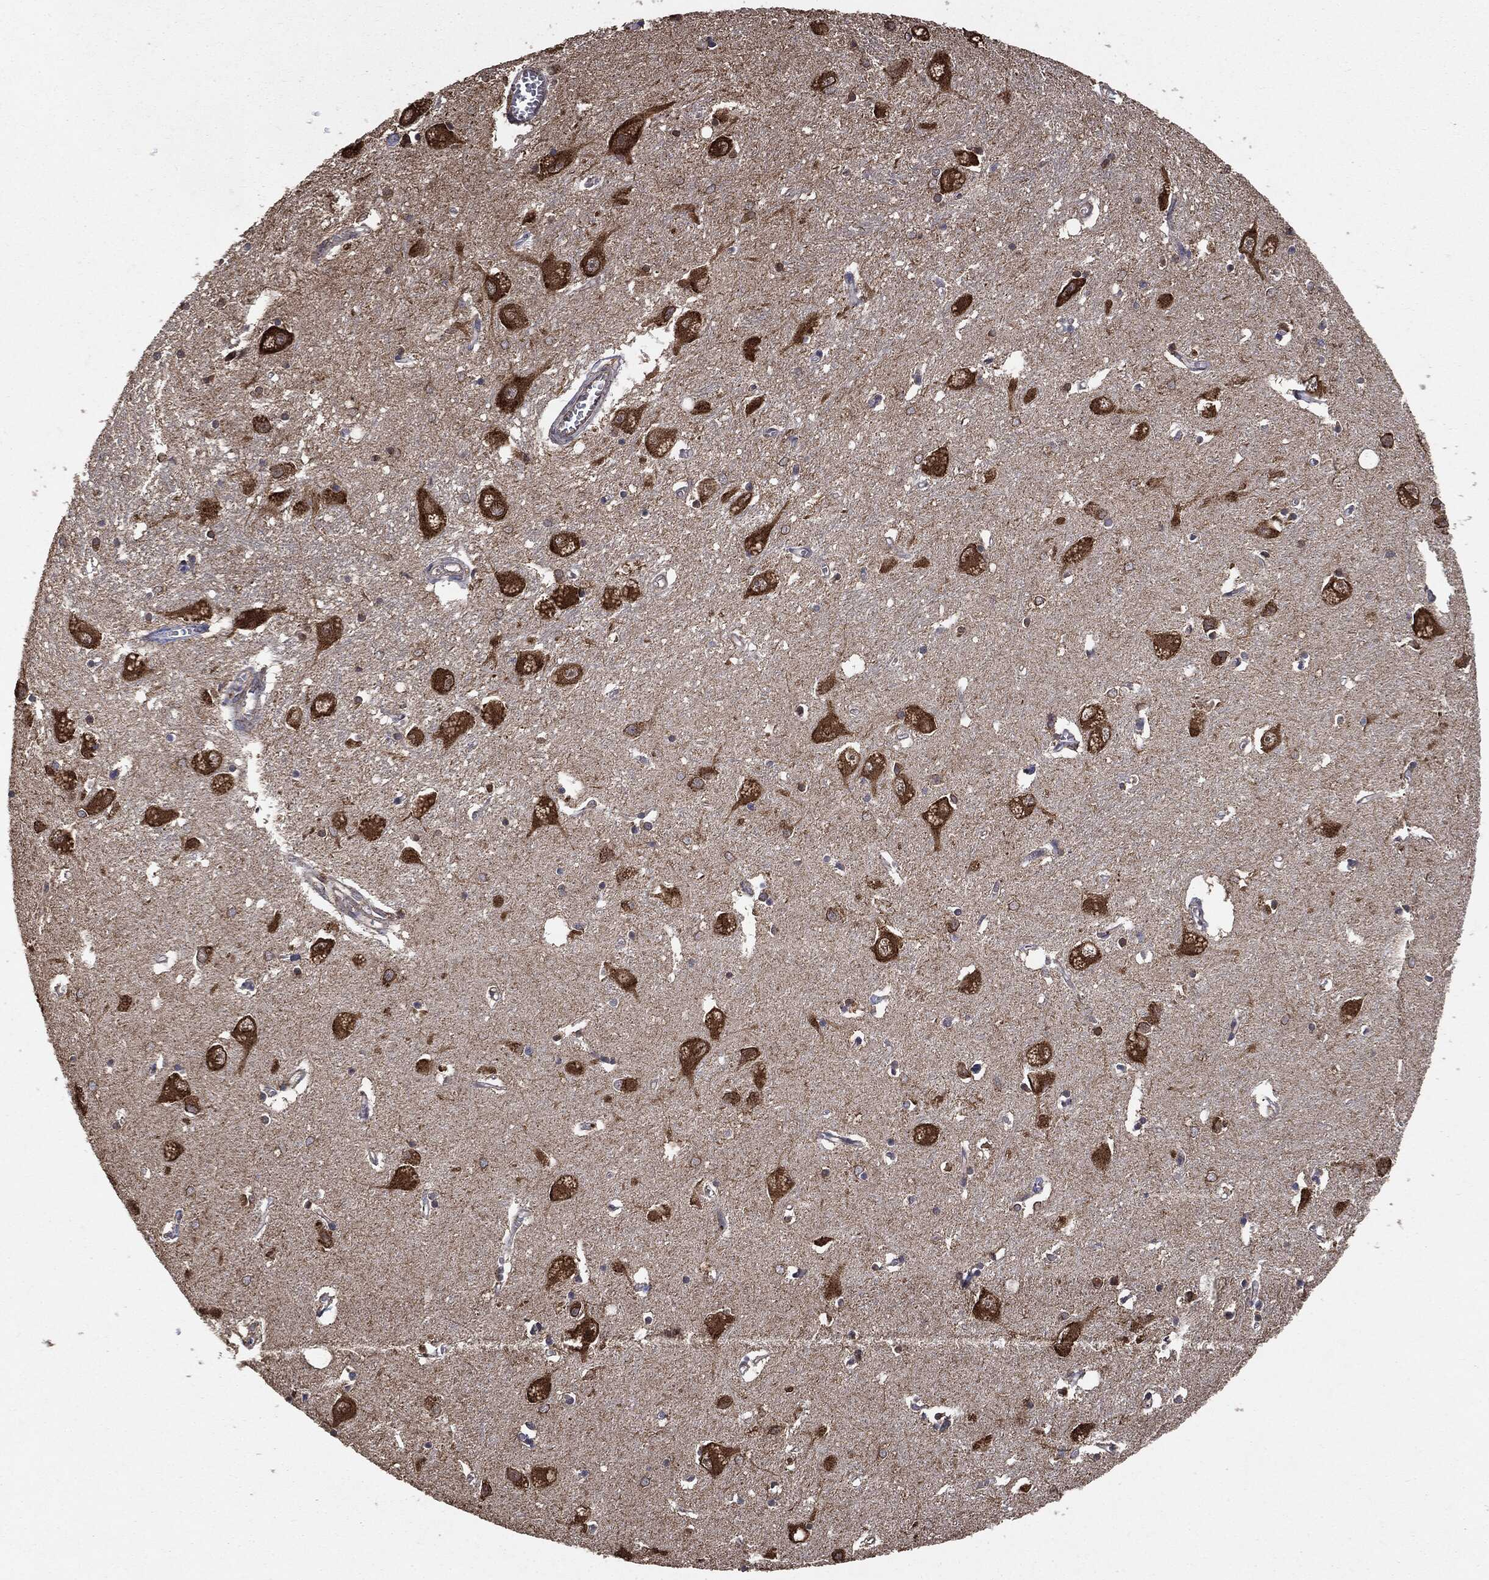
{"staining": {"intensity": "negative", "quantity": "none", "location": "none"}, "tissue": "caudate", "cell_type": "Glial cells", "image_type": "normal", "snomed": [{"axis": "morphology", "description": "Normal tissue, NOS"}, {"axis": "topography", "description": "Lateral ventricle wall"}], "caption": "Glial cells show no significant protein staining in normal caudate. (DAB IHC, high magnification).", "gene": "MTOR", "patient": {"sex": "male", "age": 54}}